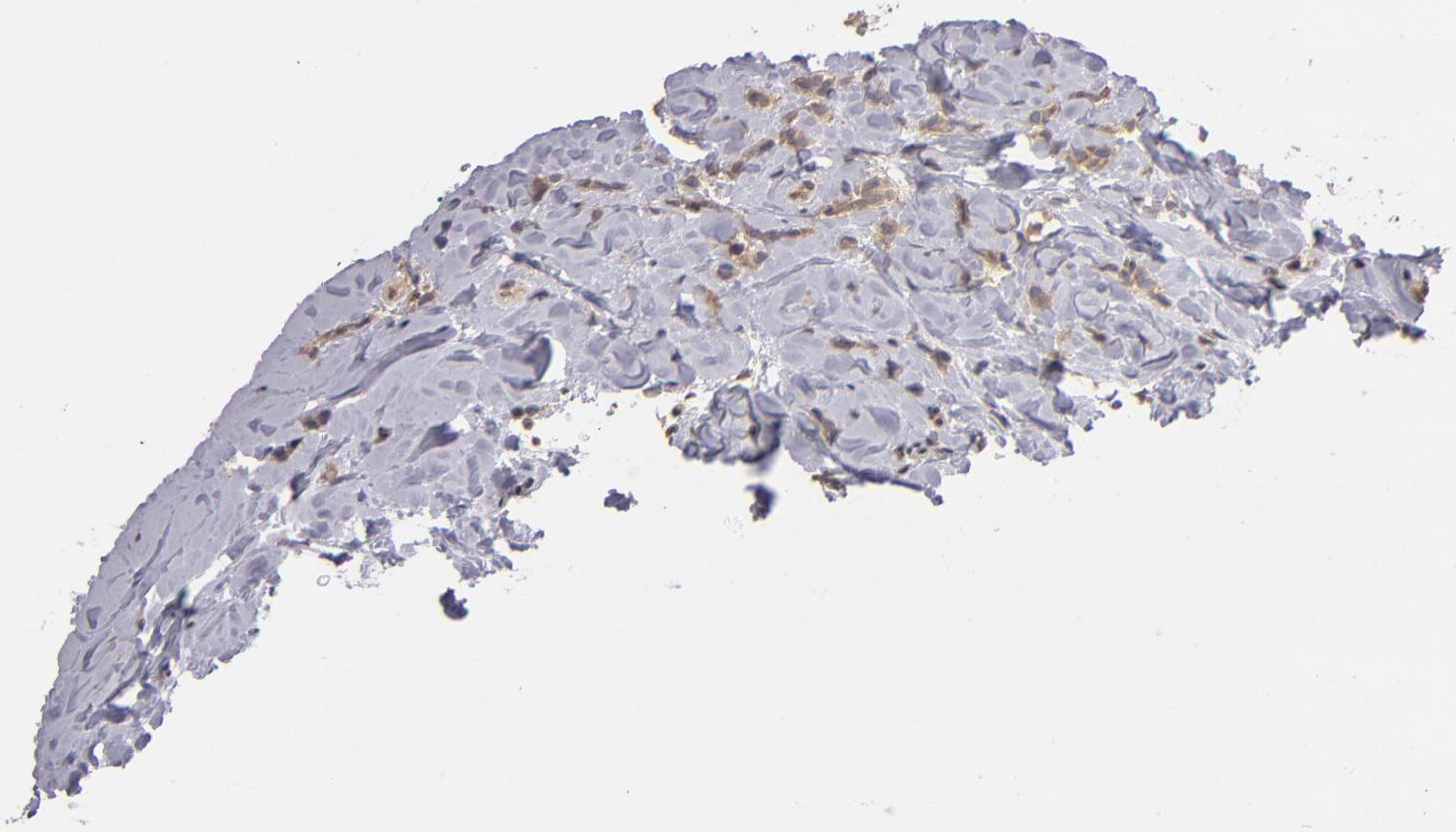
{"staining": {"intensity": "moderate", "quantity": ">75%", "location": "cytoplasmic/membranous"}, "tissue": "breast cancer", "cell_type": "Tumor cells", "image_type": "cancer", "snomed": [{"axis": "morphology", "description": "Lobular carcinoma"}, {"axis": "topography", "description": "Breast"}], "caption": "Moderate cytoplasmic/membranous protein positivity is appreciated in approximately >75% of tumor cells in lobular carcinoma (breast).", "gene": "UPF3B", "patient": {"sex": "female", "age": 64}}